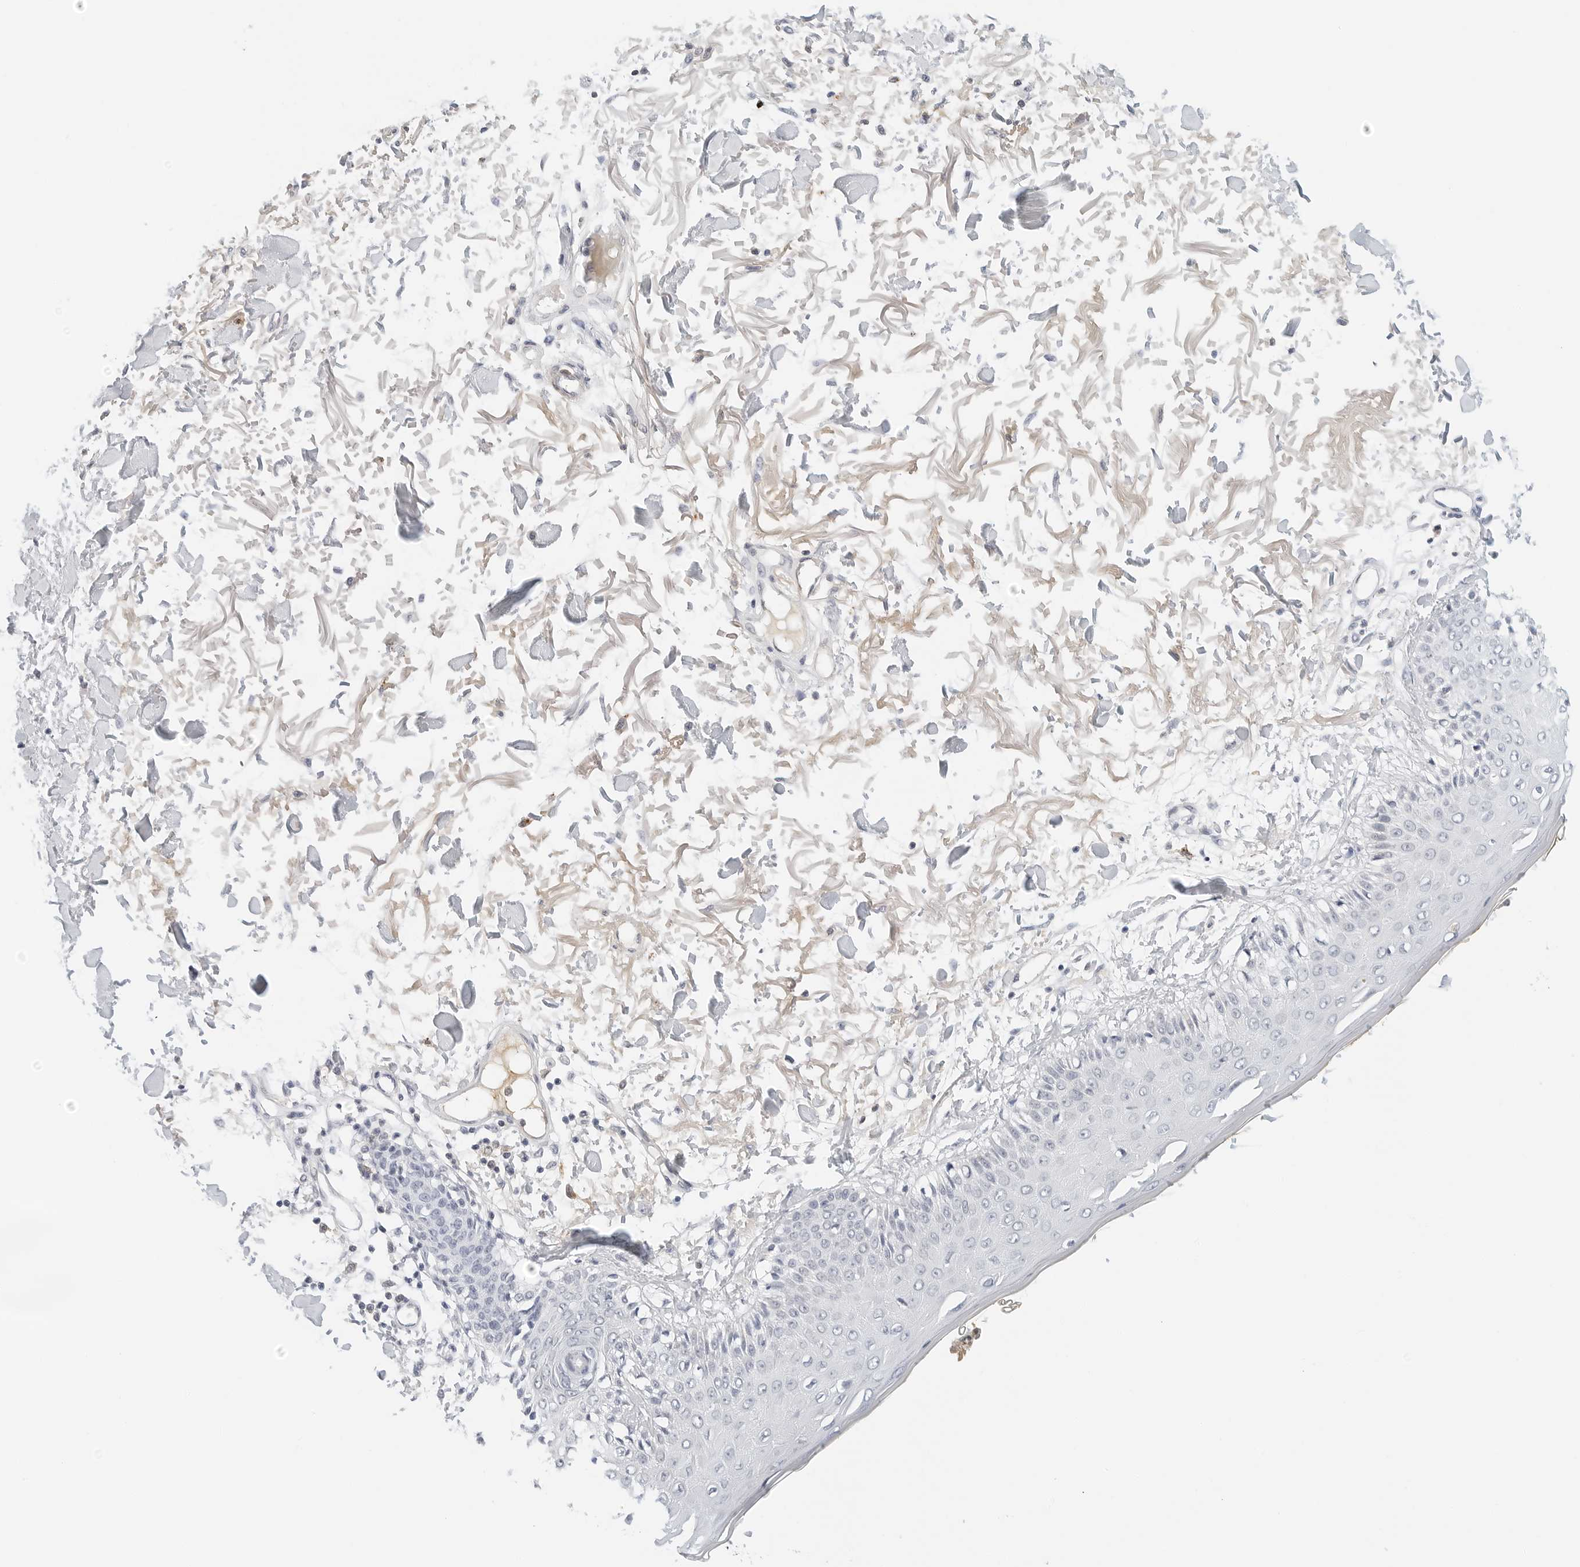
{"staining": {"intensity": "negative", "quantity": "none", "location": "none"}, "tissue": "skin", "cell_type": "Fibroblasts", "image_type": "normal", "snomed": [{"axis": "morphology", "description": "Normal tissue, NOS"}, {"axis": "morphology", "description": "Squamous cell carcinoma, NOS"}, {"axis": "topography", "description": "Skin"}, {"axis": "topography", "description": "Peripheral nerve tissue"}], "caption": "A histopathology image of human skin is negative for staining in fibroblasts. Nuclei are stained in blue.", "gene": "PKDCC", "patient": {"sex": "male", "age": 83}}